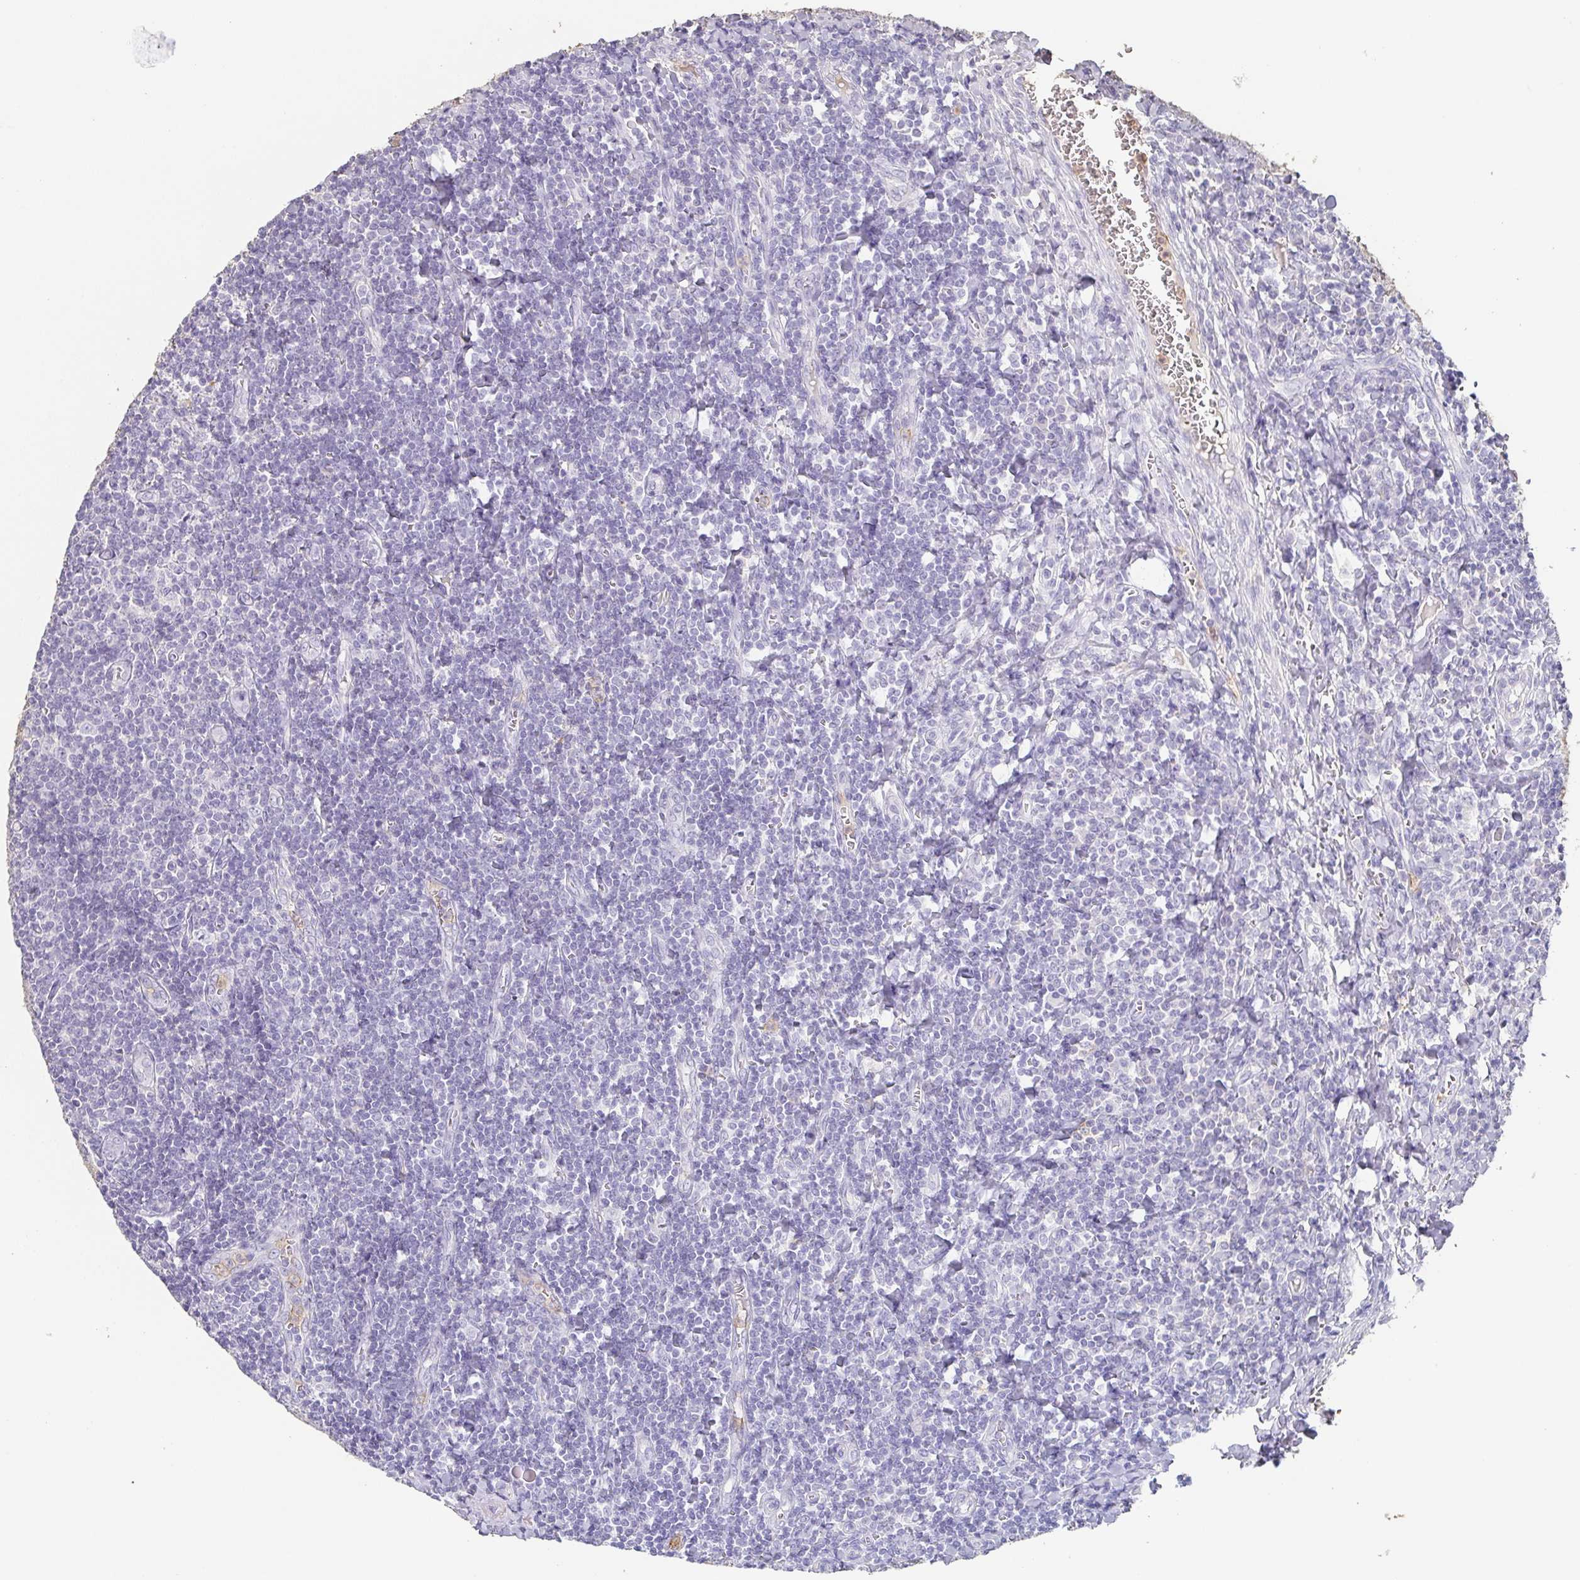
{"staining": {"intensity": "negative", "quantity": "none", "location": "none"}, "tissue": "tonsil", "cell_type": "Non-germinal center cells", "image_type": "normal", "snomed": [{"axis": "morphology", "description": "Normal tissue, NOS"}, {"axis": "morphology", "description": "Inflammation, NOS"}, {"axis": "topography", "description": "Tonsil"}], "caption": "An image of tonsil stained for a protein exhibits no brown staining in non-germinal center cells.", "gene": "BPIFA2", "patient": {"sex": "female", "age": 31}}